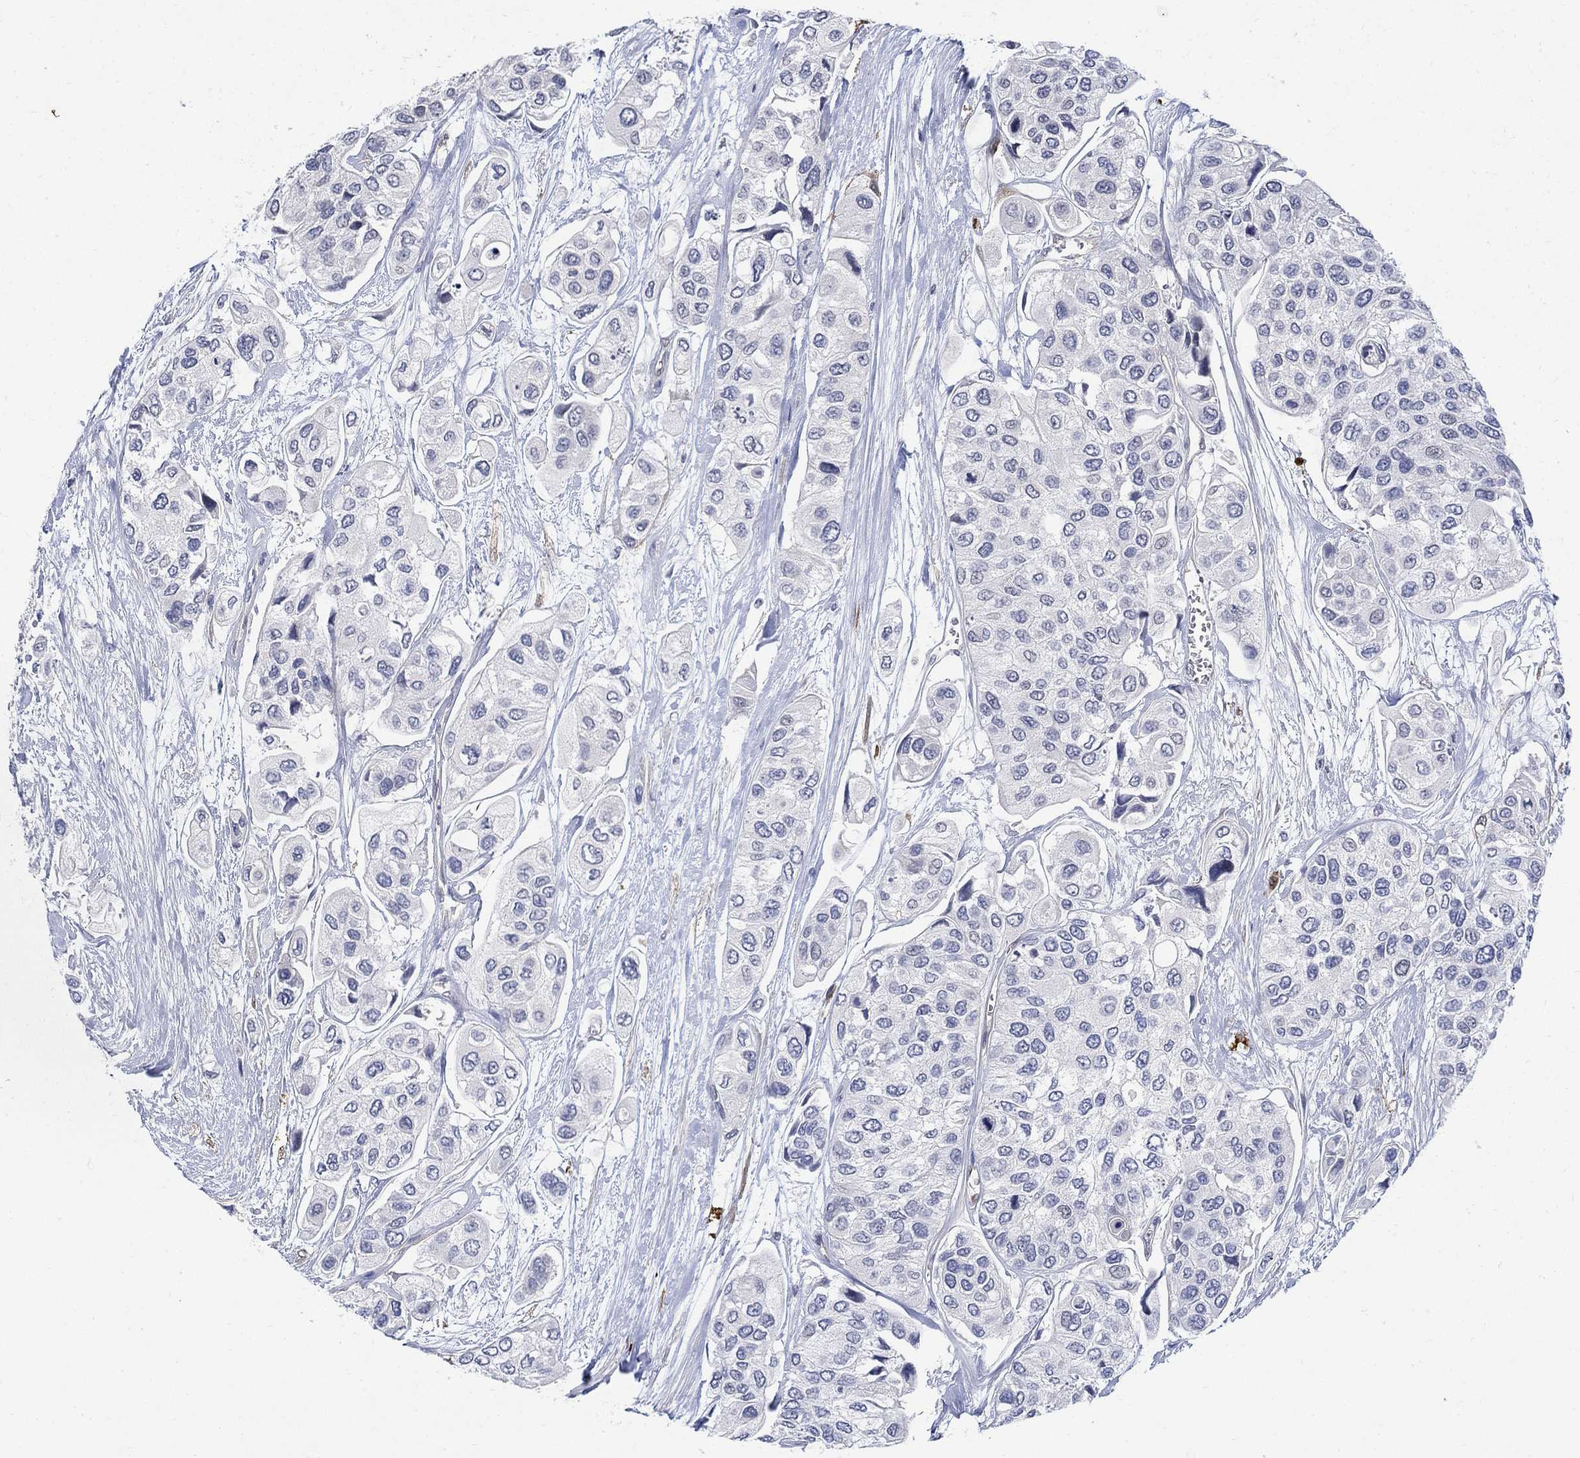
{"staining": {"intensity": "negative", "quantity": "none", "location": "none"}, "tissue": "urothelial cancer", "cell_type": "Tumor cells", "image_type": "cancer", "snomed": [{"axis": "morphology", "description": "Urothelial carcinoma, High grade"}, {"axis": "topography", "description": "Urinary bladder"}], "caption": "High power microscopy micrograph of an immunohistochemistry micrograph of urothelial cancer, revealing no significant positivity in tumor cells. Brightfield microscopy of immunohistochemistry (IHC) stained with DAB (brown) and hematoxylin (blue), captured at high magnification.", "gene": "TGM2", "patient": {"sex": "male", "age": 77}}